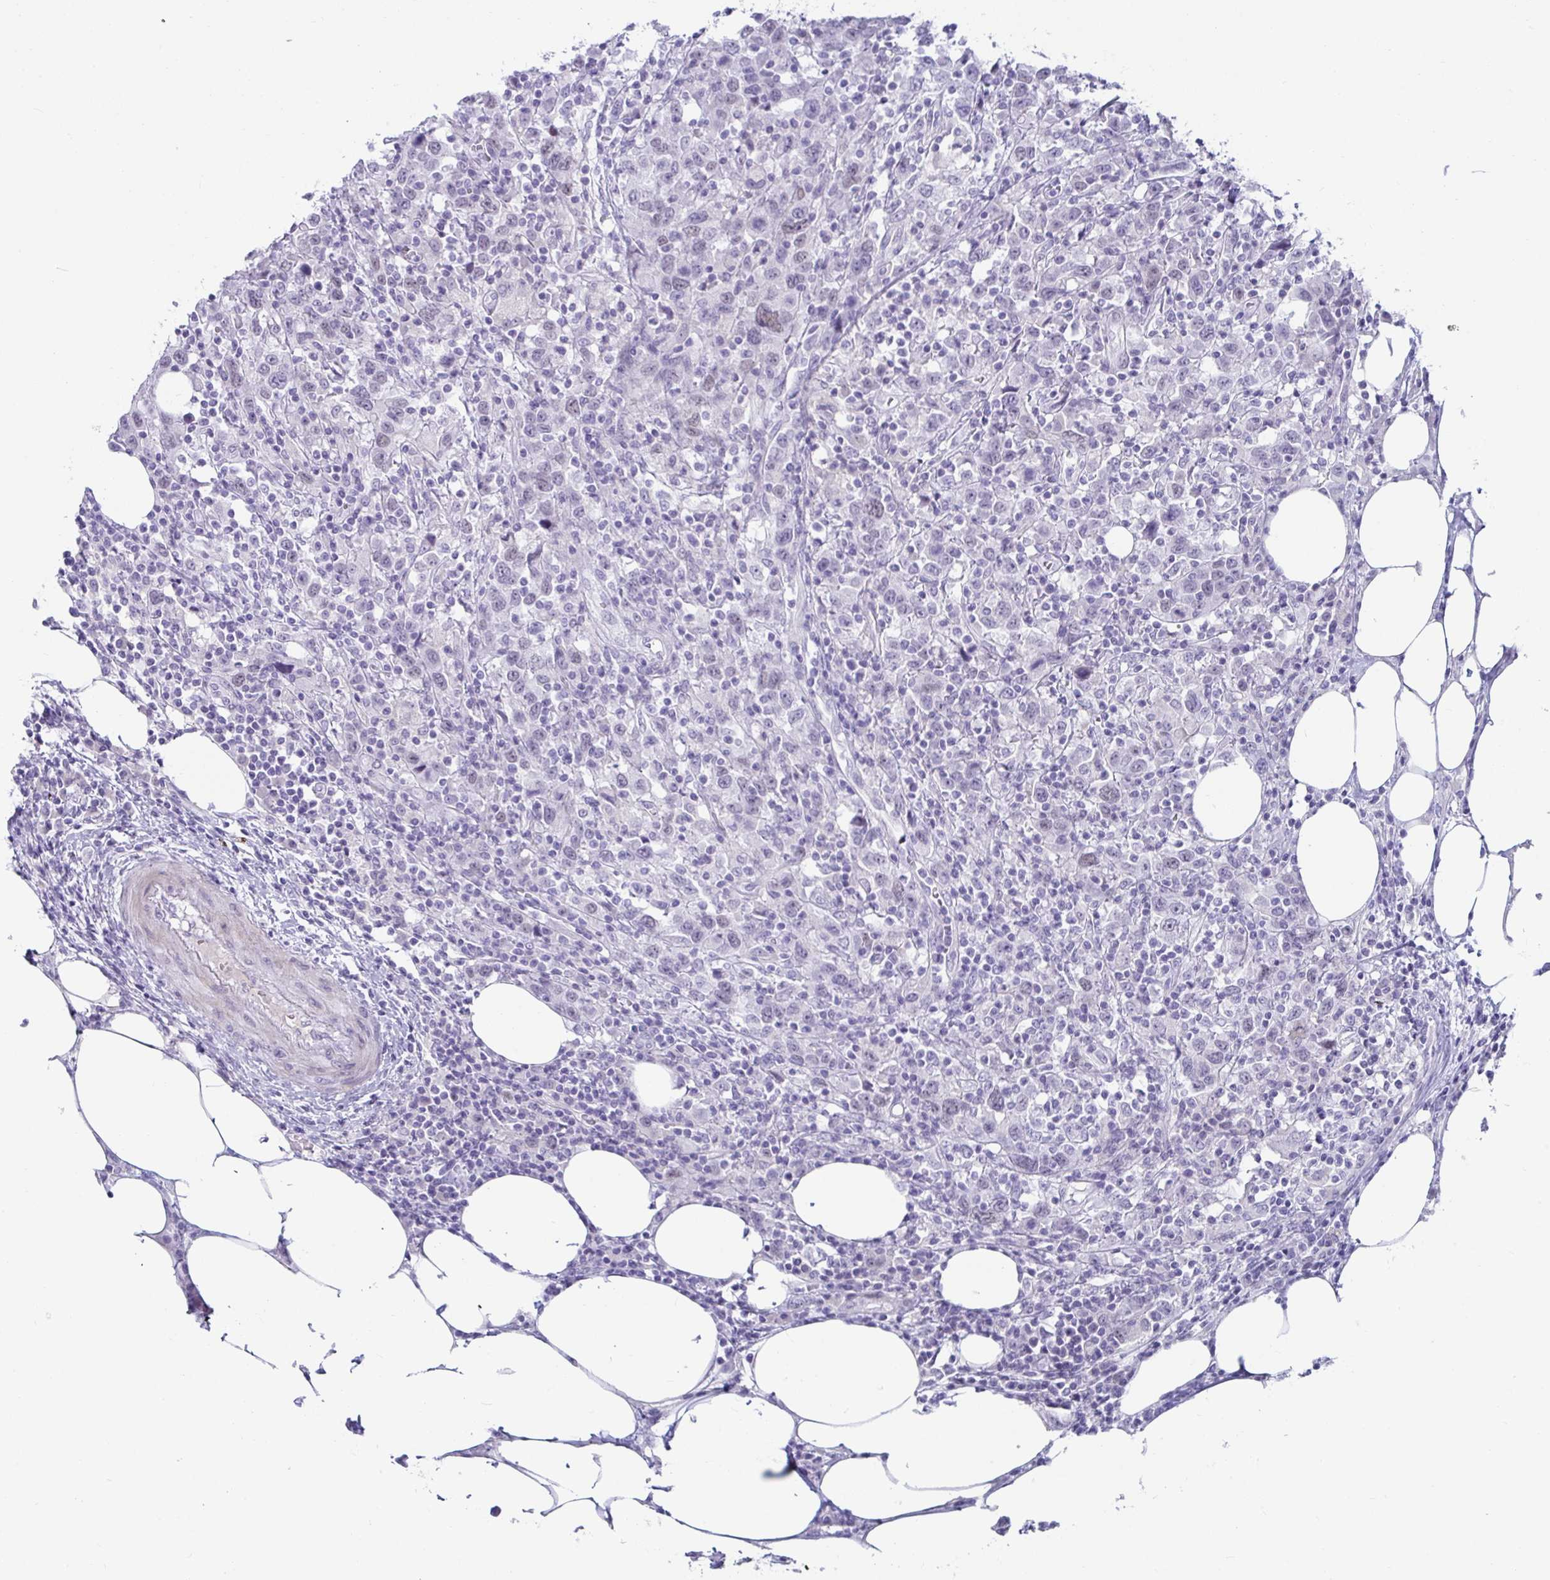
{"staining": {"intensity": "weak", "quantity": "<25%", "location": "nuclear"}, "tissue": "urothelial cancer", "cell_type": "Tumor cells", "image_type": "cancer", "snomed": [{"axis": "morphology", "description": "Urothelial carcinoma, High grade"}, {"axis": "topography", "description": "Urinary bladder"}], "caption": "Photomicrograph shows no protein positivity in tumor cells of urothelial carcinoma (high-grade) tissue.", "gene": "NPY", "patient": {"sex": "male", "age": 61}}